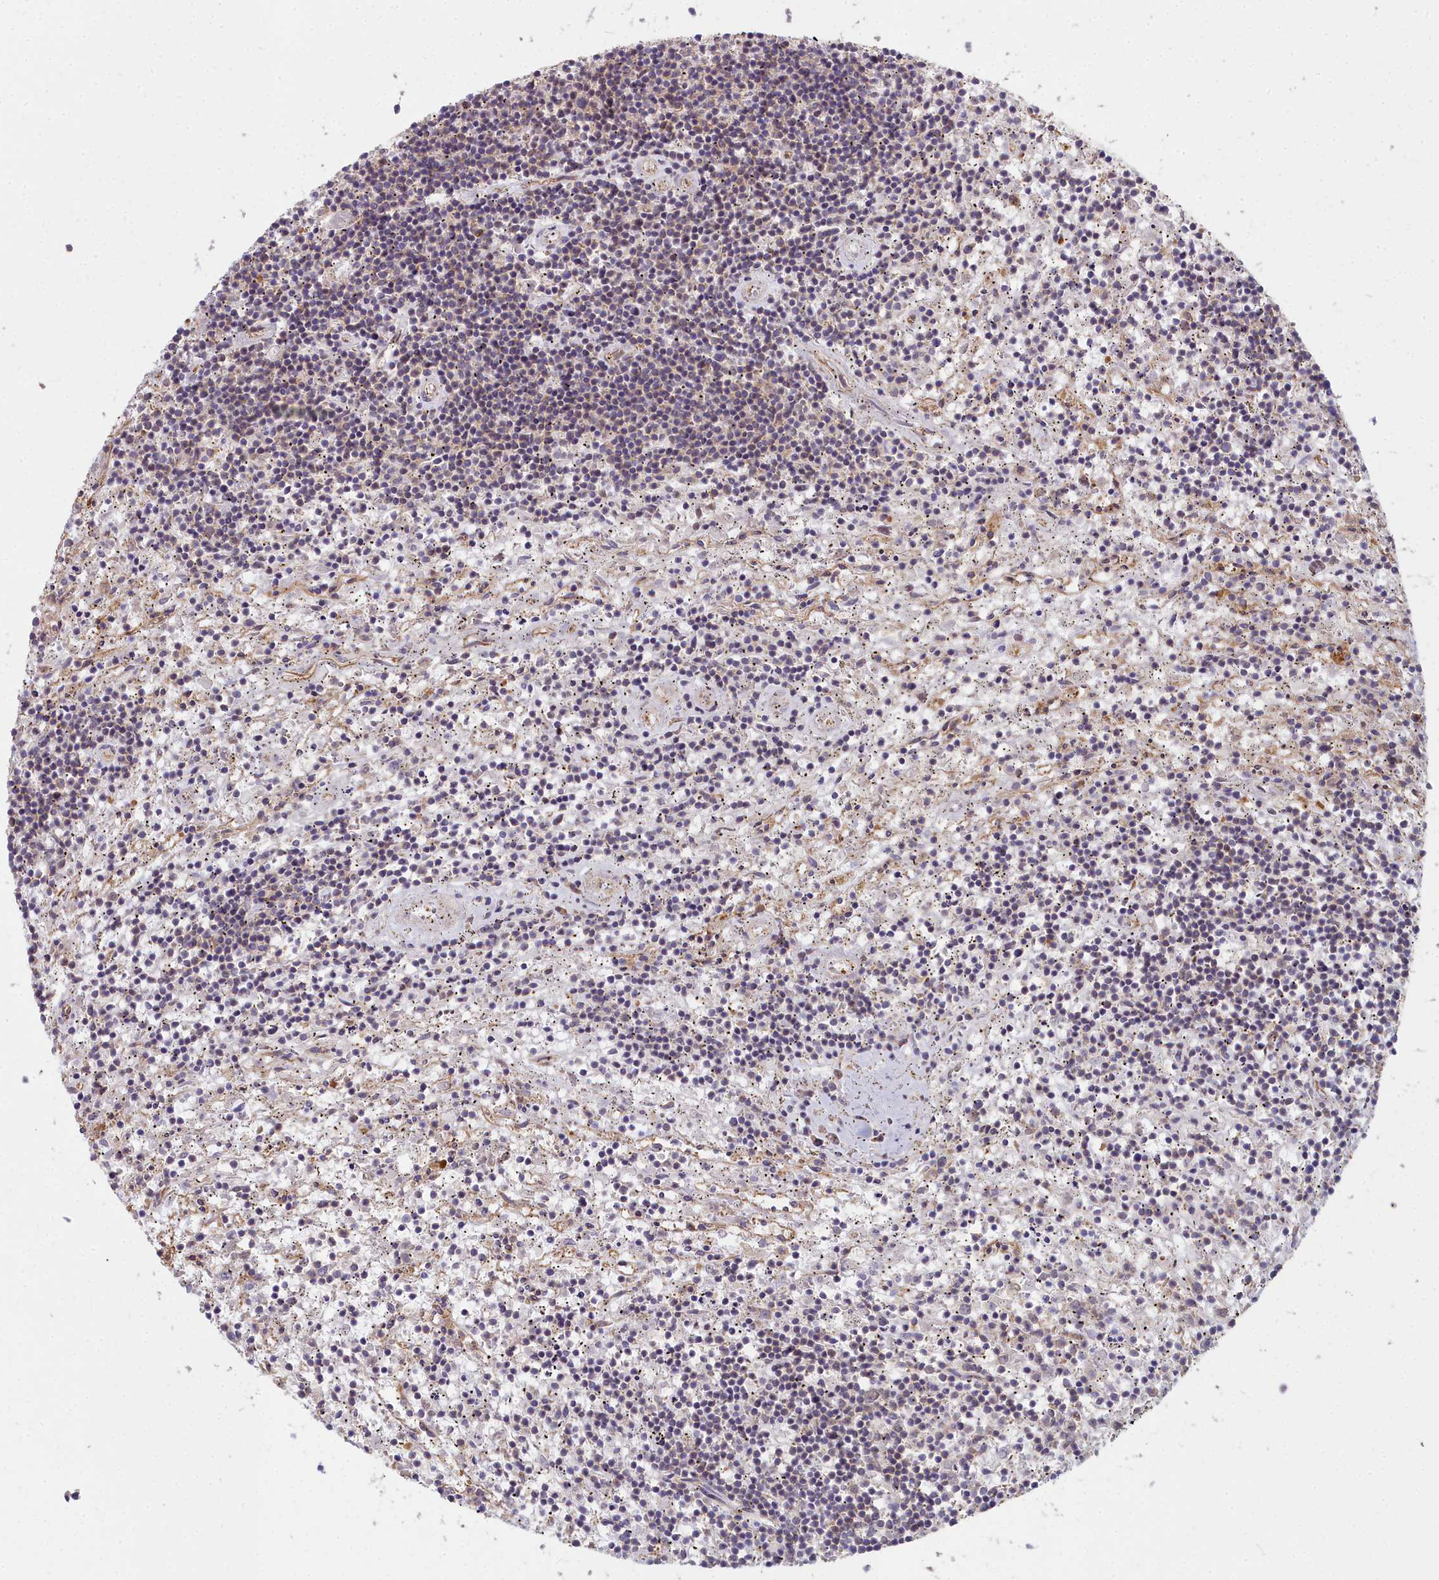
{"staining": {"intensity": "negative", "quantity": "none", "location": "none"}, "tissue": "lymphoma", "cell_type": "Tumor cells", "image_type": "cancer", "snomed": [{"axis": "morphology", "description": "Malignant lymphoma, non-Hodgkin's type, Low grade"}, {"axis": "topography", "description": "Spleen"}], "caption": "Immunohistochemistry histopathology image of neoplastic tissue: human low-grade malignant lymphoma, non-Hodgkin's type stained with DAB shows no significant protein staining in tumor cells.", "gene": "DCTN3", "patient": {"sex": "male", "age": 76}}